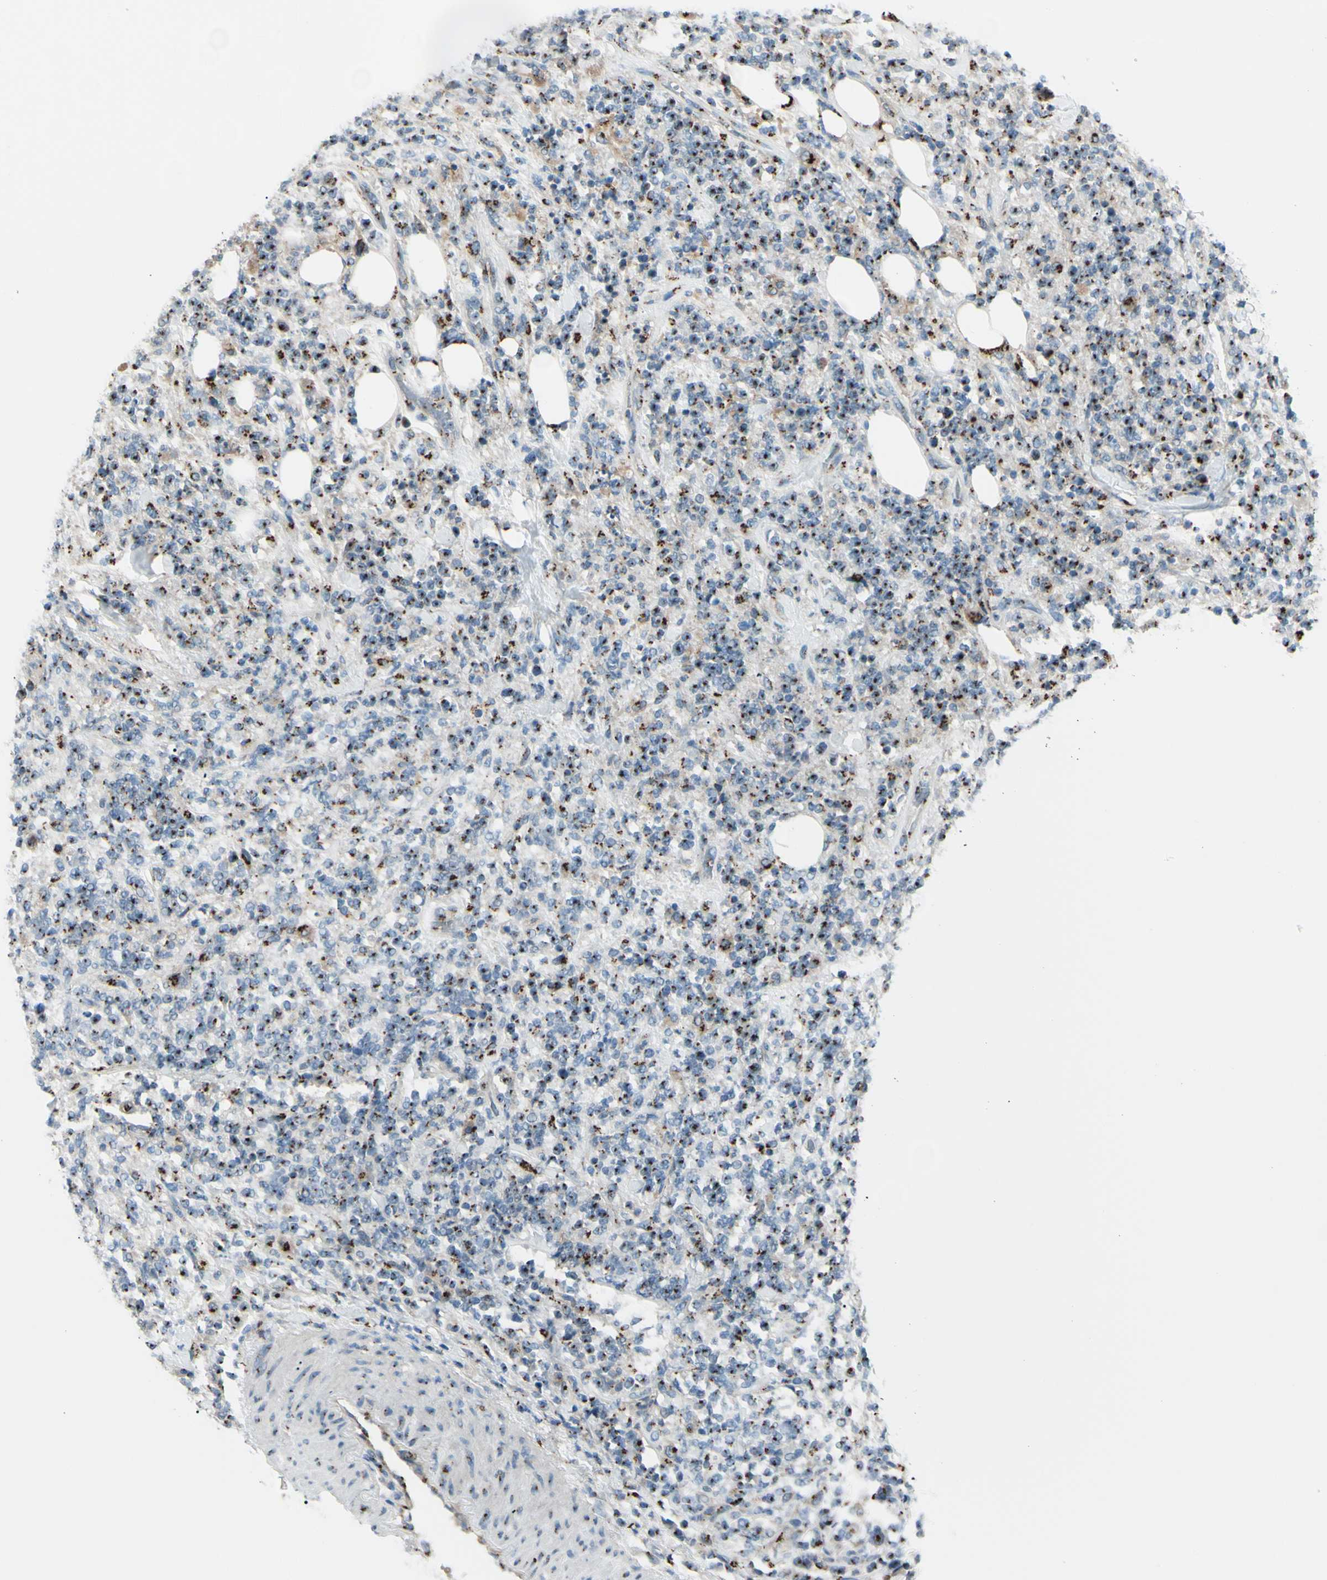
{"staining": {"intensity": "strong", "quantity": ">75%", "location": "cytoplasmic/membranous"}, "tissue": "lymphoma", "cell_type": "Tumor cells", "image_type": "cancer", "snomed": [{"axis": "morphology", "description": "Malignant lymphoma, non-Hodgkin's type, High grade"}, {"axis": "topography", "description": "Soft tissue"}], "caption": "High-grade malignant lymphoma, non-Hodgkin's type stained for a protein reveals strong cytoplasmic/membranous positivity in tumor cells.", "gene": "B4GALT1", "patient": {"sex": "male", "age": 18}}